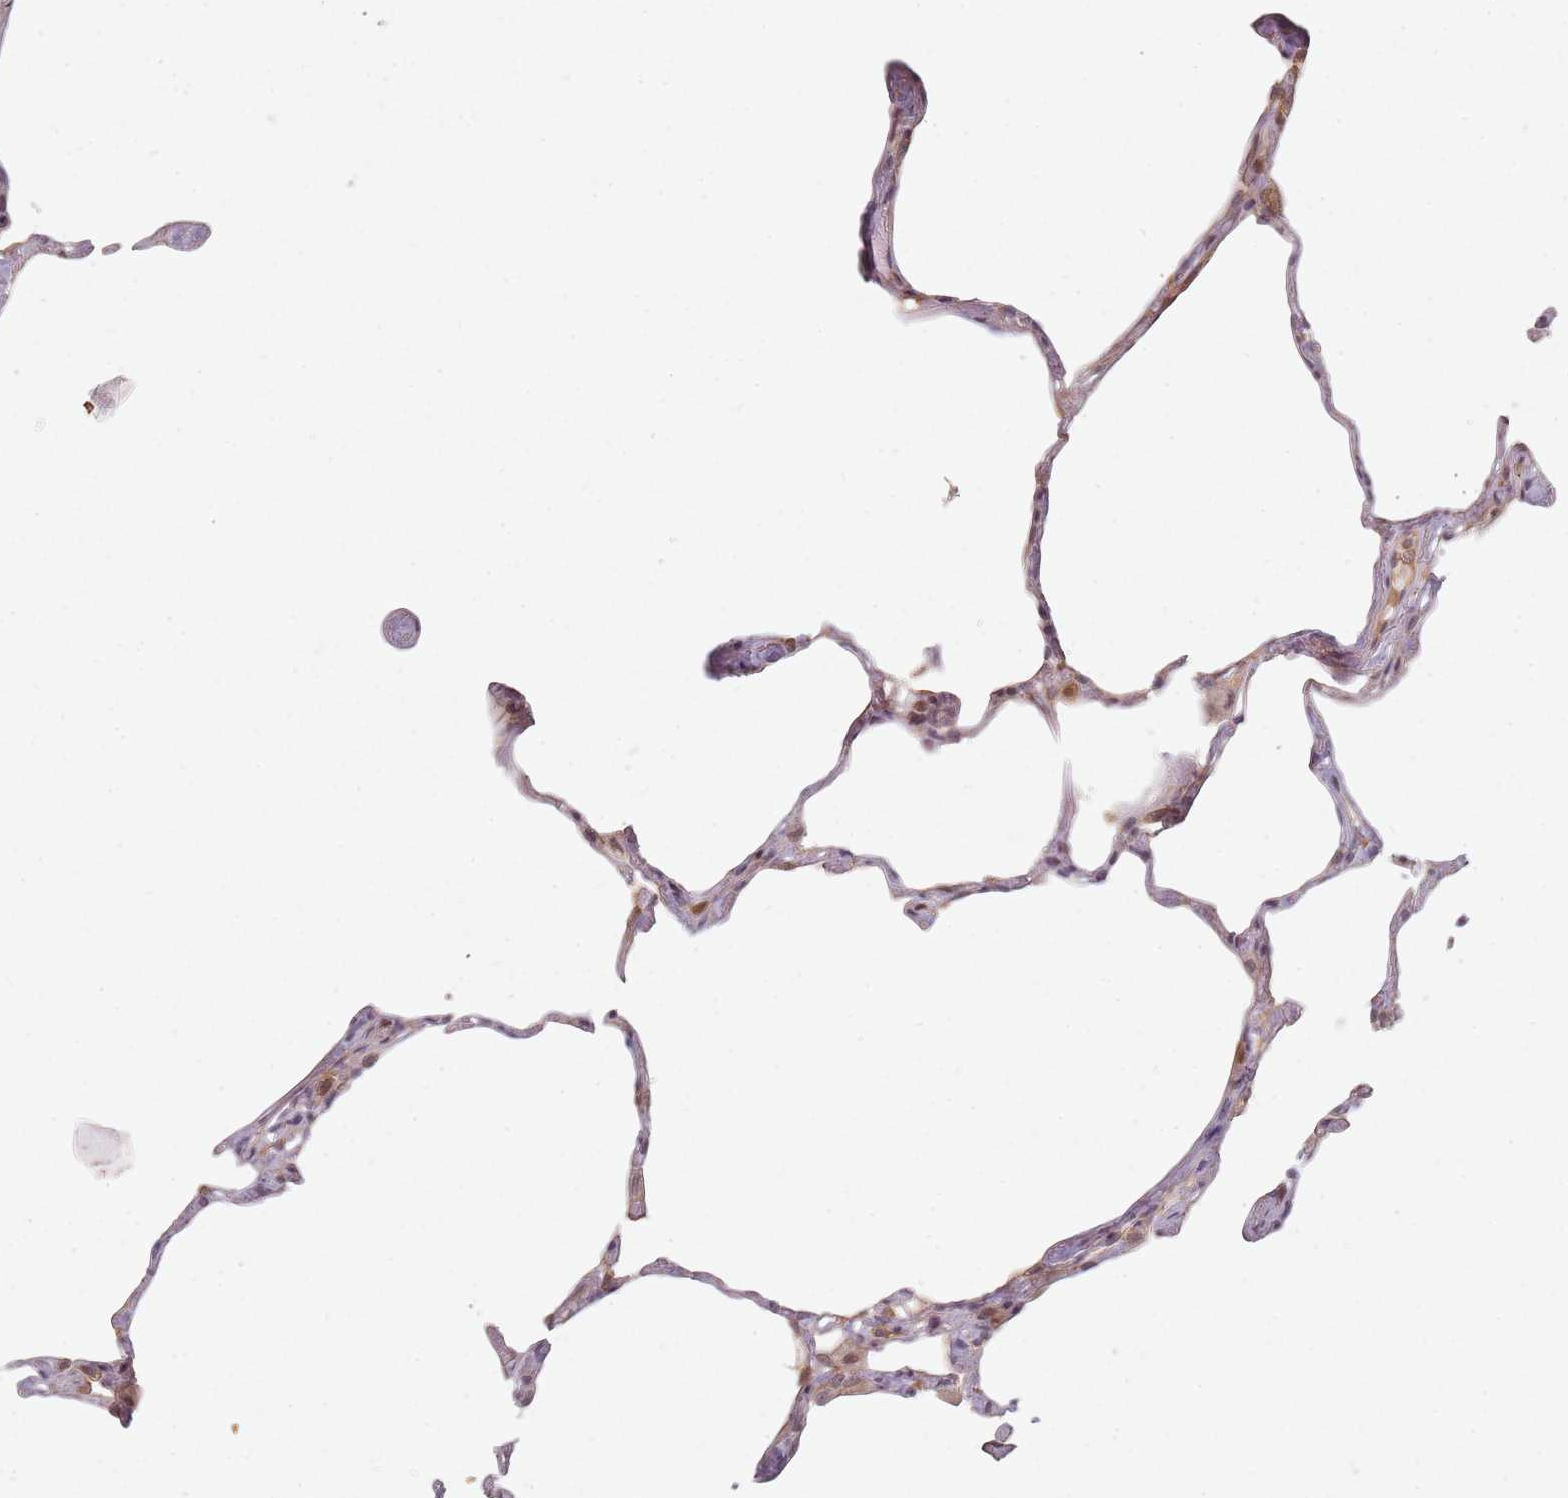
{"staining": {"intensity": "weak", "quantity": "<25%", "location": "cytoplasmic/membranous"}, "tissue": "lung", "cell_type": "Alveolar cells", "image_type": "normal", "snomed": [{"axis": "morphology", "description": "Normal tissue, NOS"}, {"axis": "topography", "description": "Lung"}], "caption": "Immunohistochemistry (IHC) photomicrograph of unremarkable lung: lung stained with DAB (3,3'-diaminobenzidine) shows no significant protein expression in alveolar cells.", "gene": "RPS6KA2", "patient": {"sex": "male", "age": 65}}